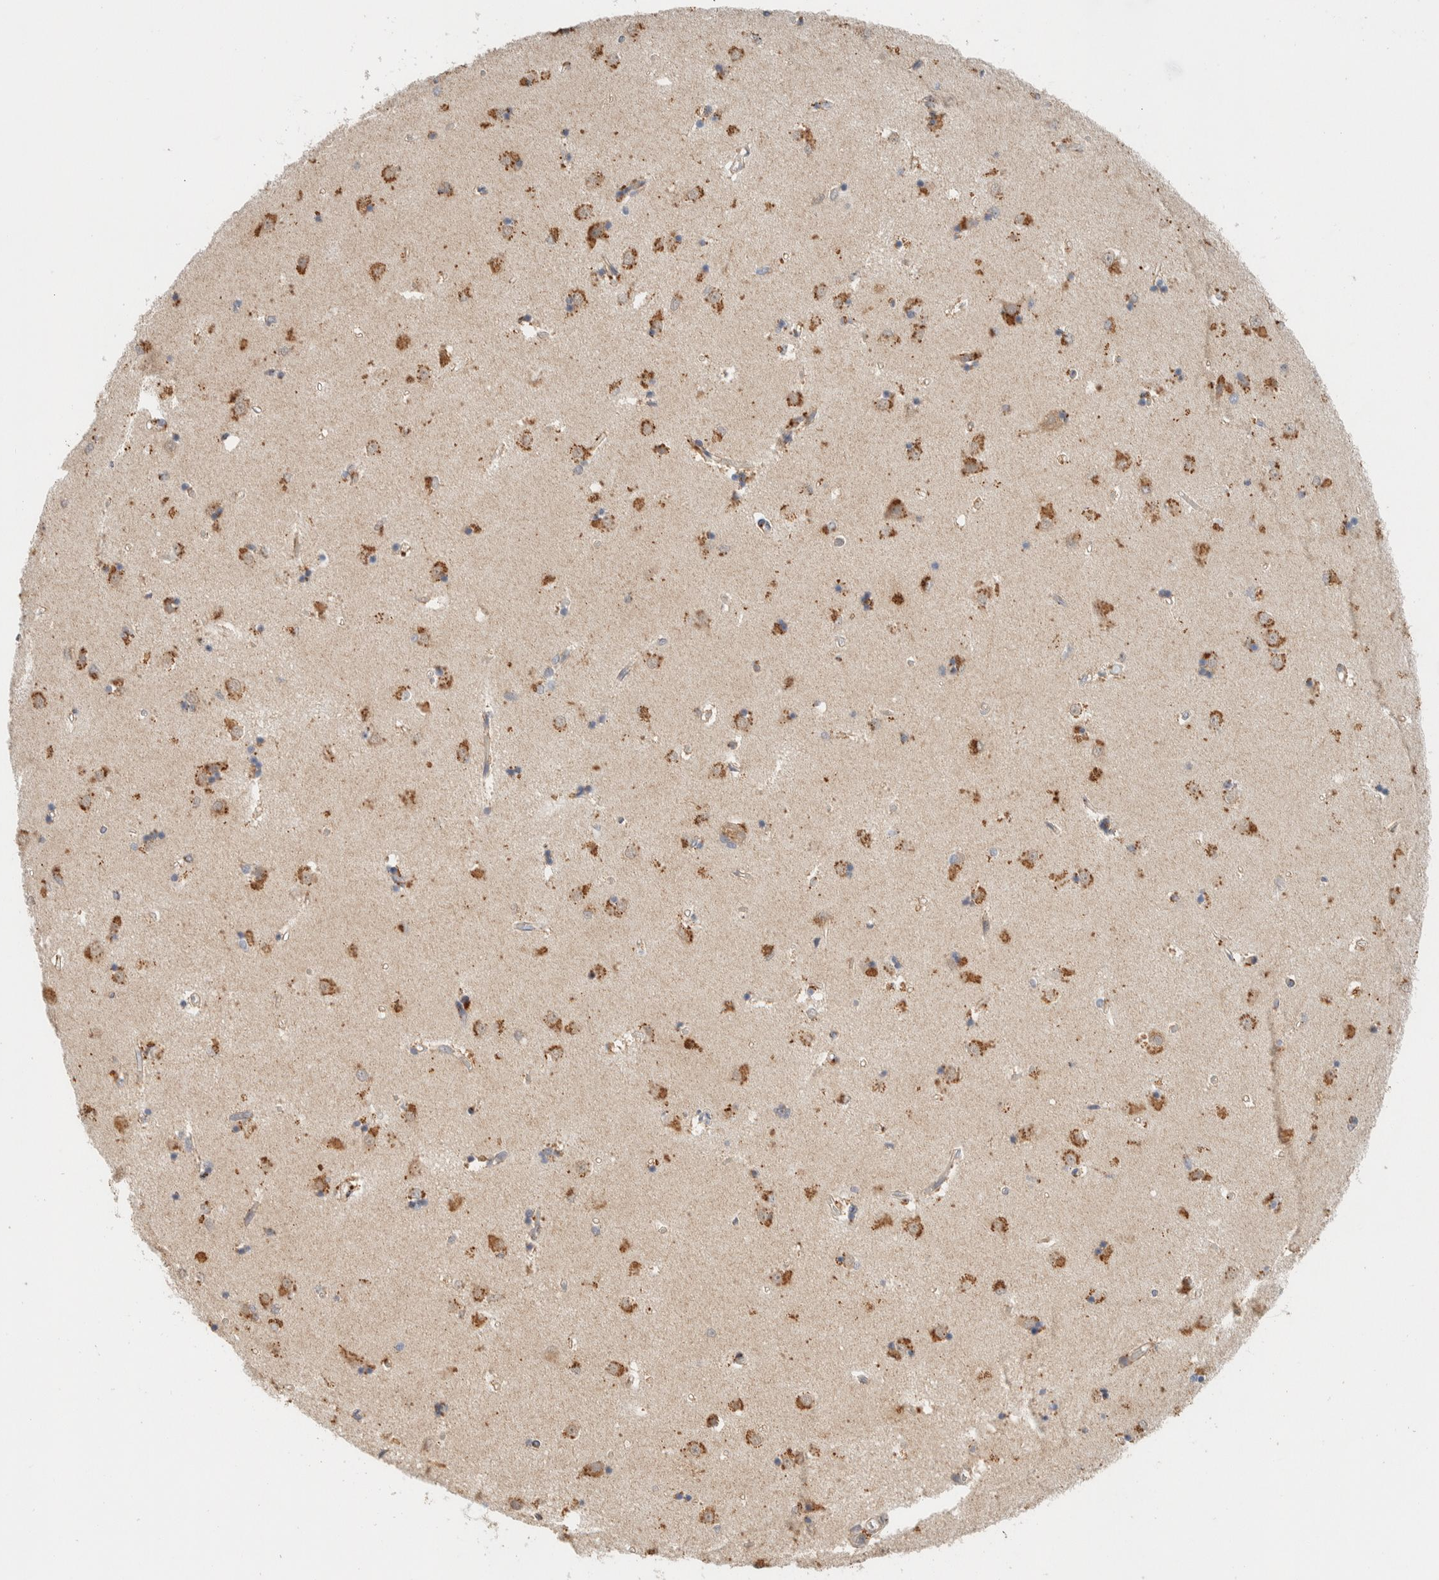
{"staining": {"intensity": "moderate", "quantity": "25%-75%", "location": "cytoplasmic/membranous"}, "tissue": "caudate", "cell_type": "Glial cells", "image_type": "normal", "snomed": [{"axis": "morphology", "description": "Normal tissue, NOS"}, {"axis": "topography", "description": "Lateral ventricle wall"}], "caption": "Immunohistochemistry of unremarkable human caudate demonstrates medium levels of moderate cytoplasmic/membranous staining in approximately 25%-75% of glial cells.", "gene": "MRPL41", "patient": {"sex": "male", "age": 45}}